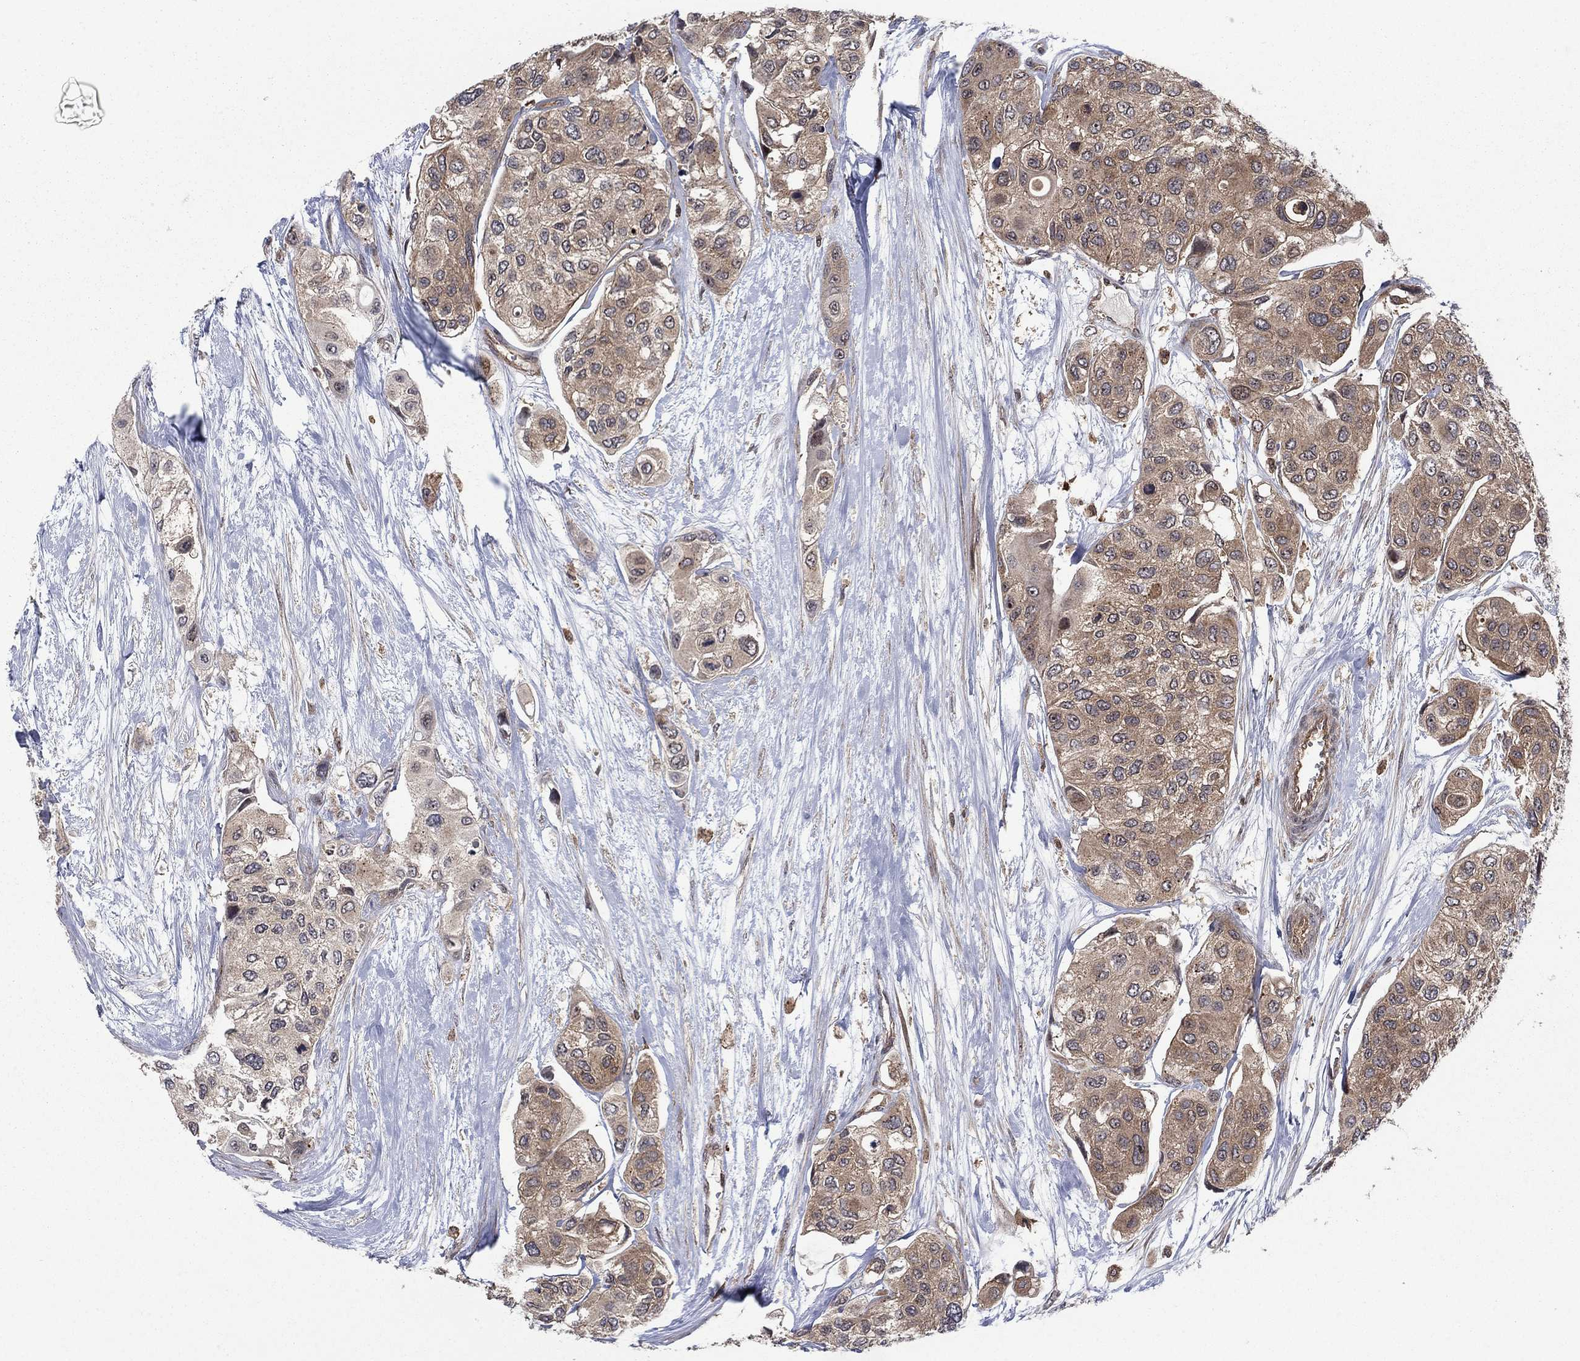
{"staining": {"intensity": "moderate", "quantity": ">75%", "location": "cytoplasmic/membranous"}, "tissue": "urothelial cancer", "cell_type": "Tumor cells", "image_type": "cancer", "snomed": [{"axis": "morphology", "description": "Urothelial carcinoma, High grade"}, {"axis": "topography", "description": "Urinary bladder"}], "caption": "A medium amount of moderate cytoplasmic/membranous expression is appreciated in about >75% of tumor cells in urothelial cancer tissue. The protein is shown in brown color, while the nuclei are stained blue.", "gene": "IFI35", "patient": {"sex": "male", "age": 77}}